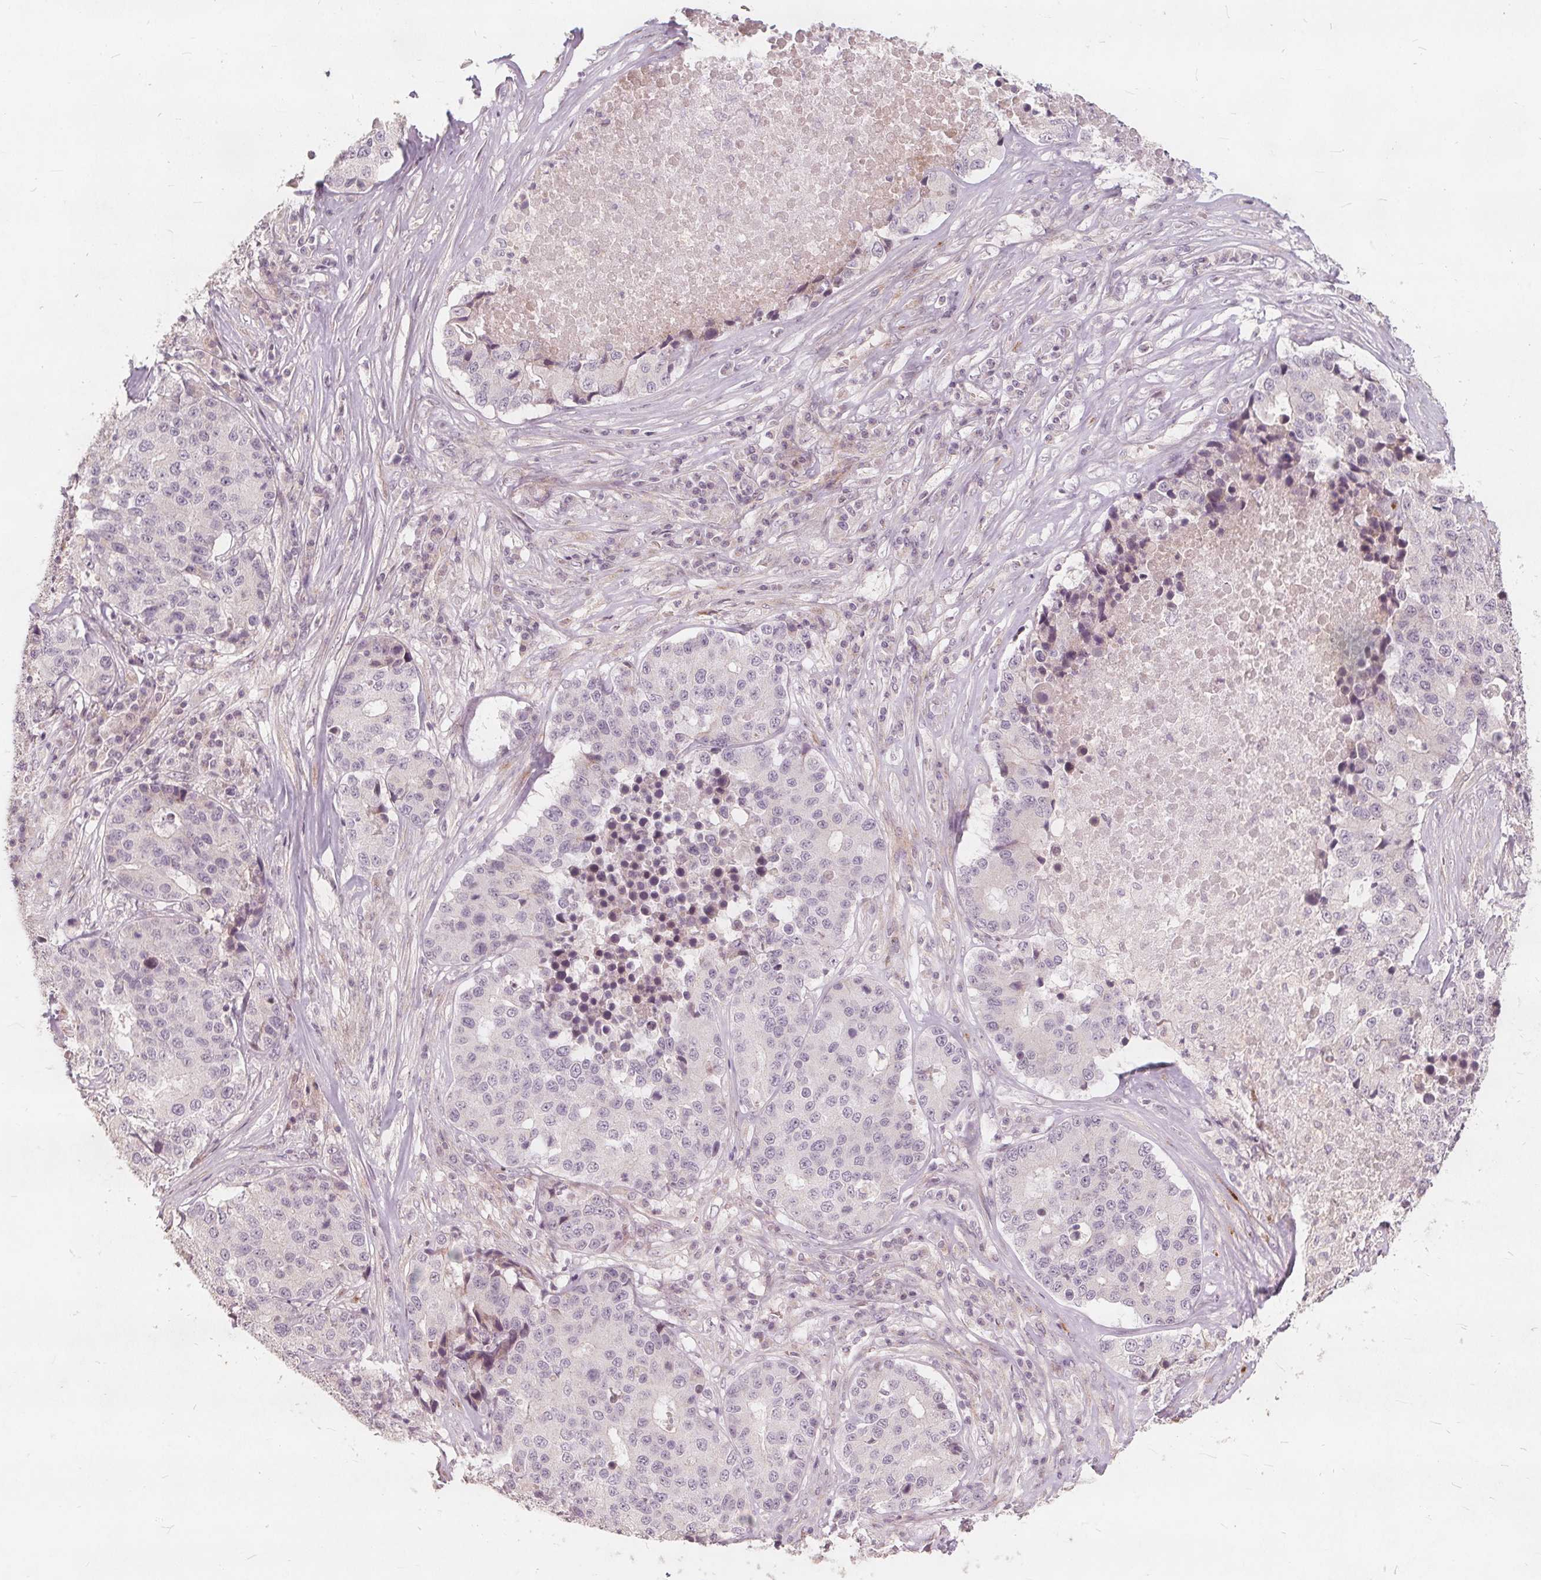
{"staining": {"intensity": "negative", "quantity": "none", "location": "none"}, "tissue": "stomach cancer", "cell_type": "Tumor cells", "image_type": "cancer", "snomed": [{"axis": "morphology", "description": "Adenocarcinoma, NOS"}, {"axis": "topography", "description": "Stomach"}], "caption": "High magnification brightfield microscopy of adenocarcinoma (stomach) stained with DAB (3,3'-diaminobenzidine) (brown) and counterstained with hematoxylin (blue): tumor cells show no significant expression.", "gene": "PTPRT", "patient": {"sex": "male", "age": 71}}